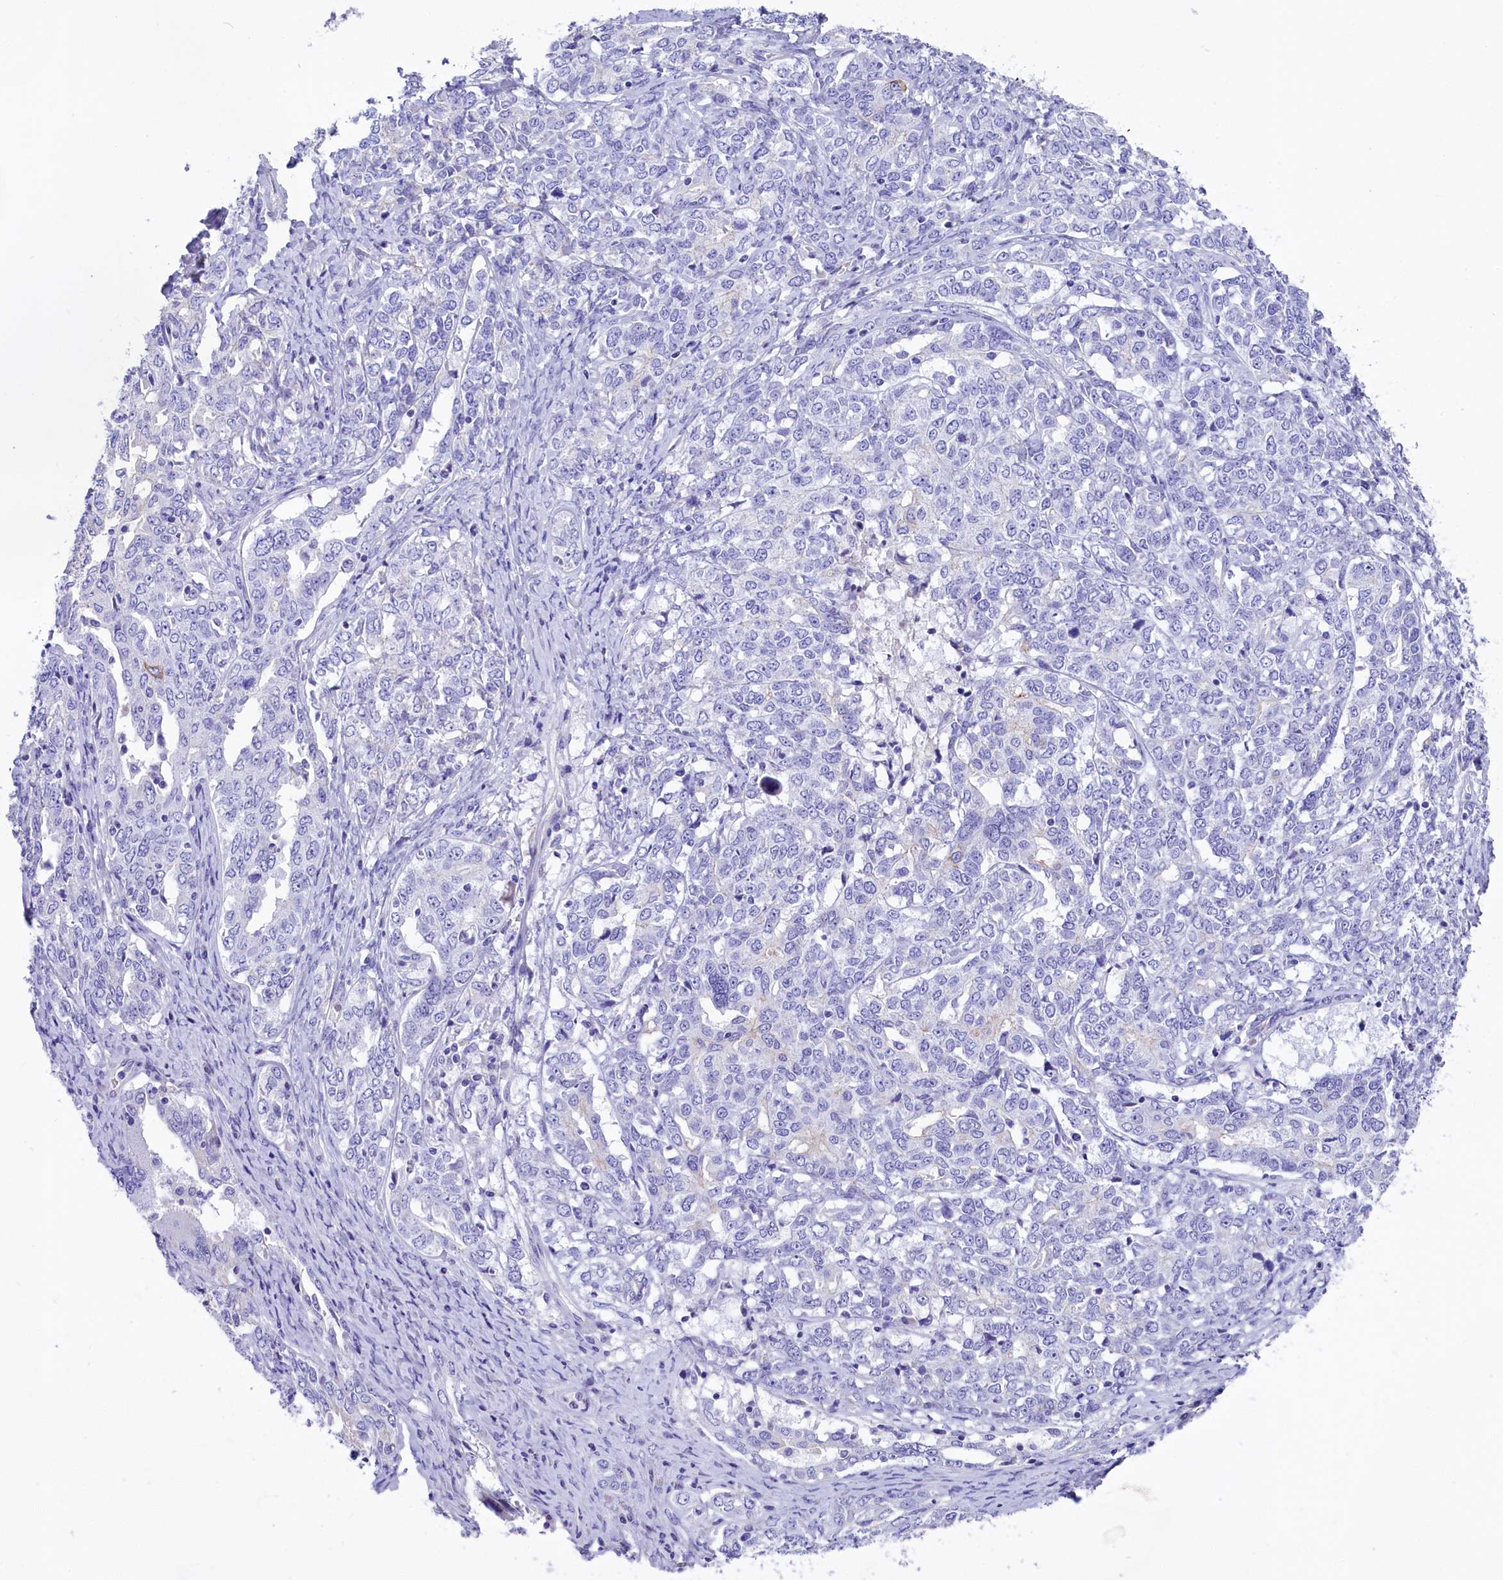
{"staining": {"intensity": "negative", "quantity": "none", "location": "none"}, "tissue": "ovarian cancer", "cell_type": "Tumor cells", "image_type": "cancer", "snomed": [{"axis": "morphology", "description": "Carcinoma, endometroid"}, {"axis": "topography", "description": "Ovary"}], "caption": "DAB (3,3'-diaminobenzidine) immunohistochemical staining of ovarian cancer (endometroid carcinoma) reveals no significant staining in tumor cells.", "gene": "SULT2A1", "patient": {"sex": "female", "age": 62}}